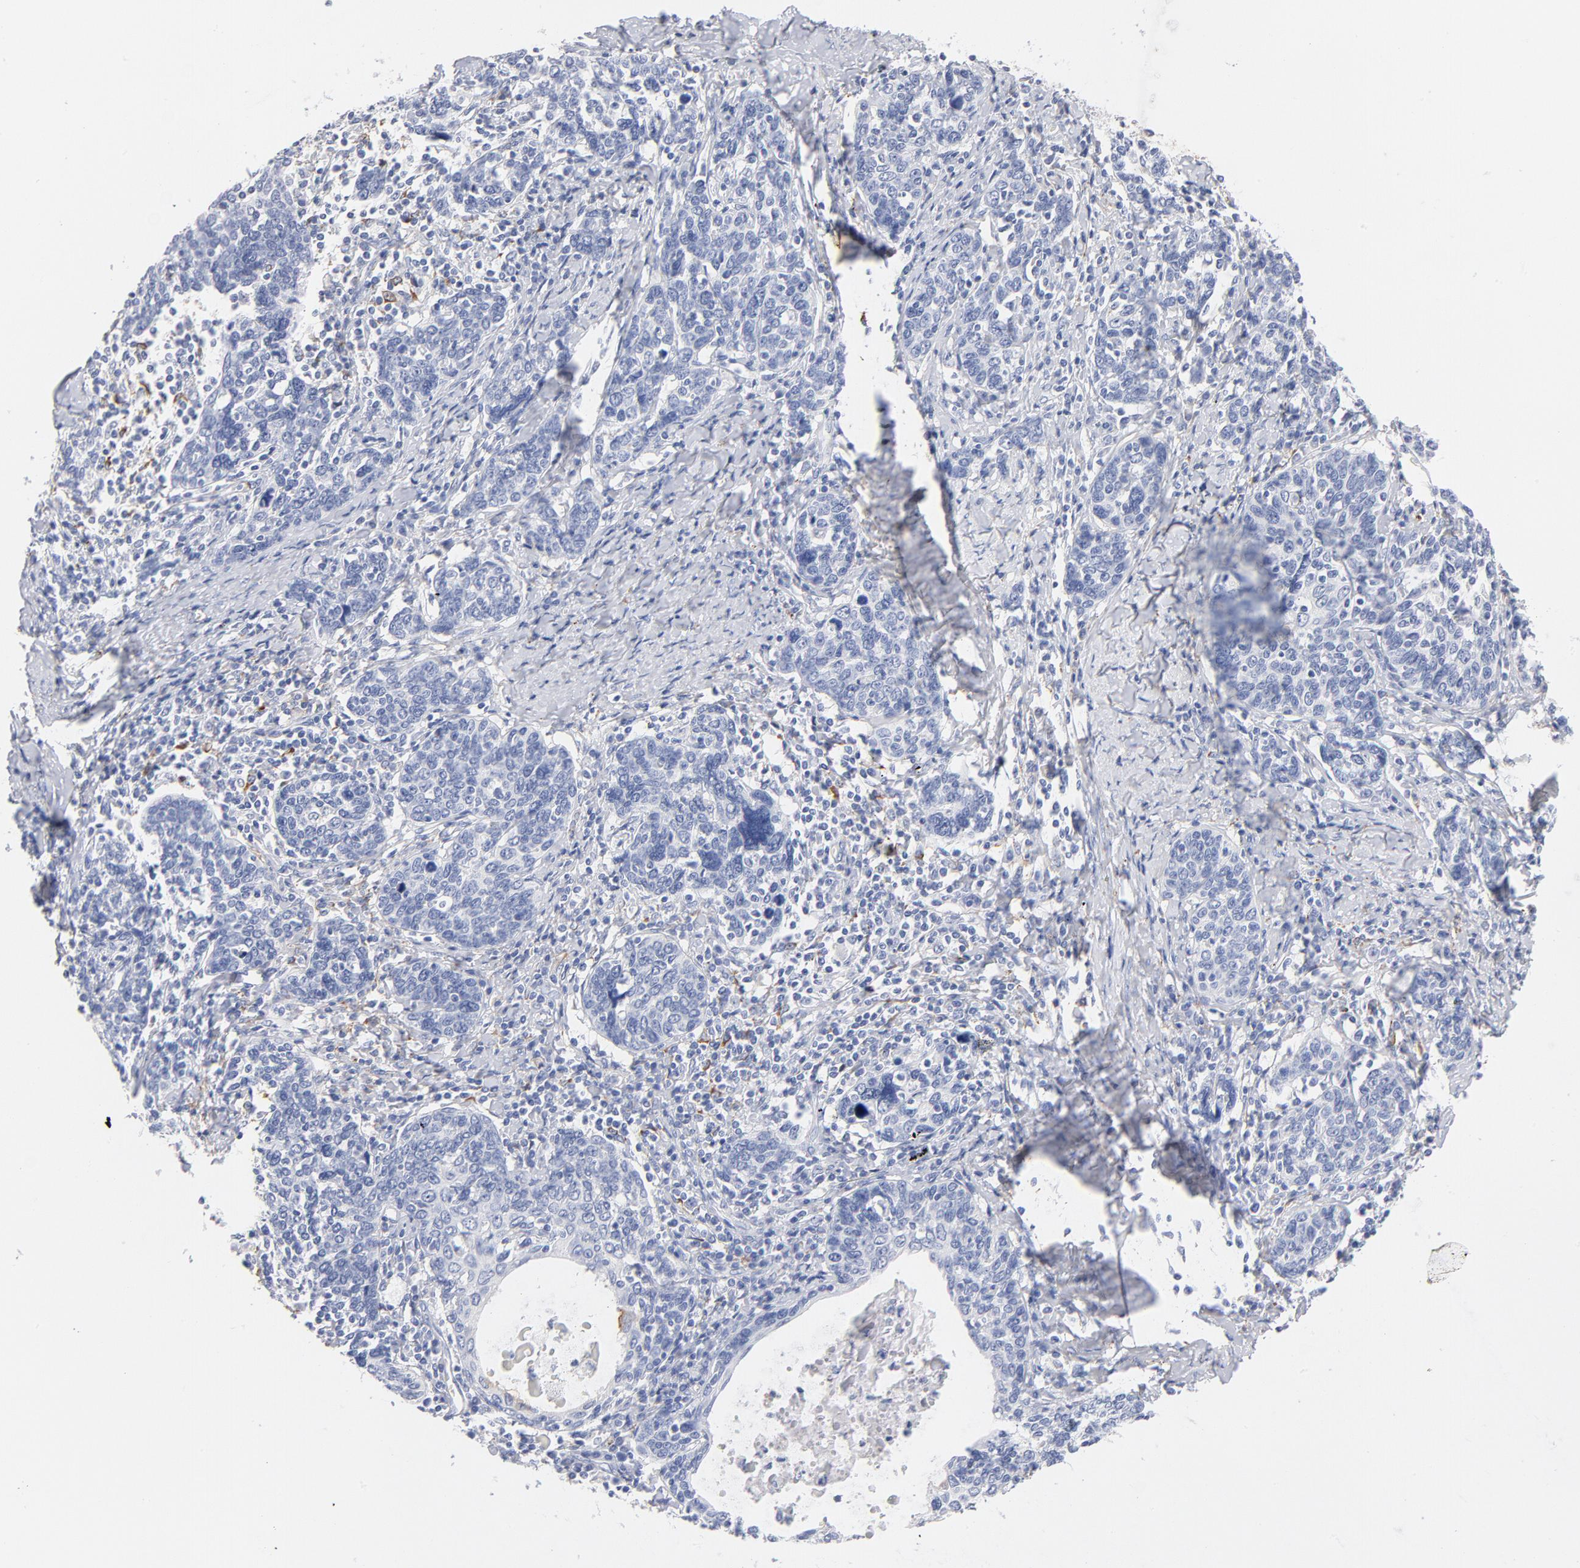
{"staining": {"intensity": "negative", "quantity": "none", "location": "none"}, "tissue": "cervical cancer", "cell_type": "Tumor cells", "image_type": "cancer", "snomed": [{"axis": "morphology", "description": "Squamous cell carcinoma, NOS"}, {"axis": "topography", "description": "Cervix"}], "caption": "Immunohistochemistry (IHC) image of neoplastic tissue: human cervical cancer stained with DAB demonstrates no significant protein positivity in tumor cells. (DAB IHC, high magnification).", "gene": "C3", "patient": {"sex": "female", "age": 41}}